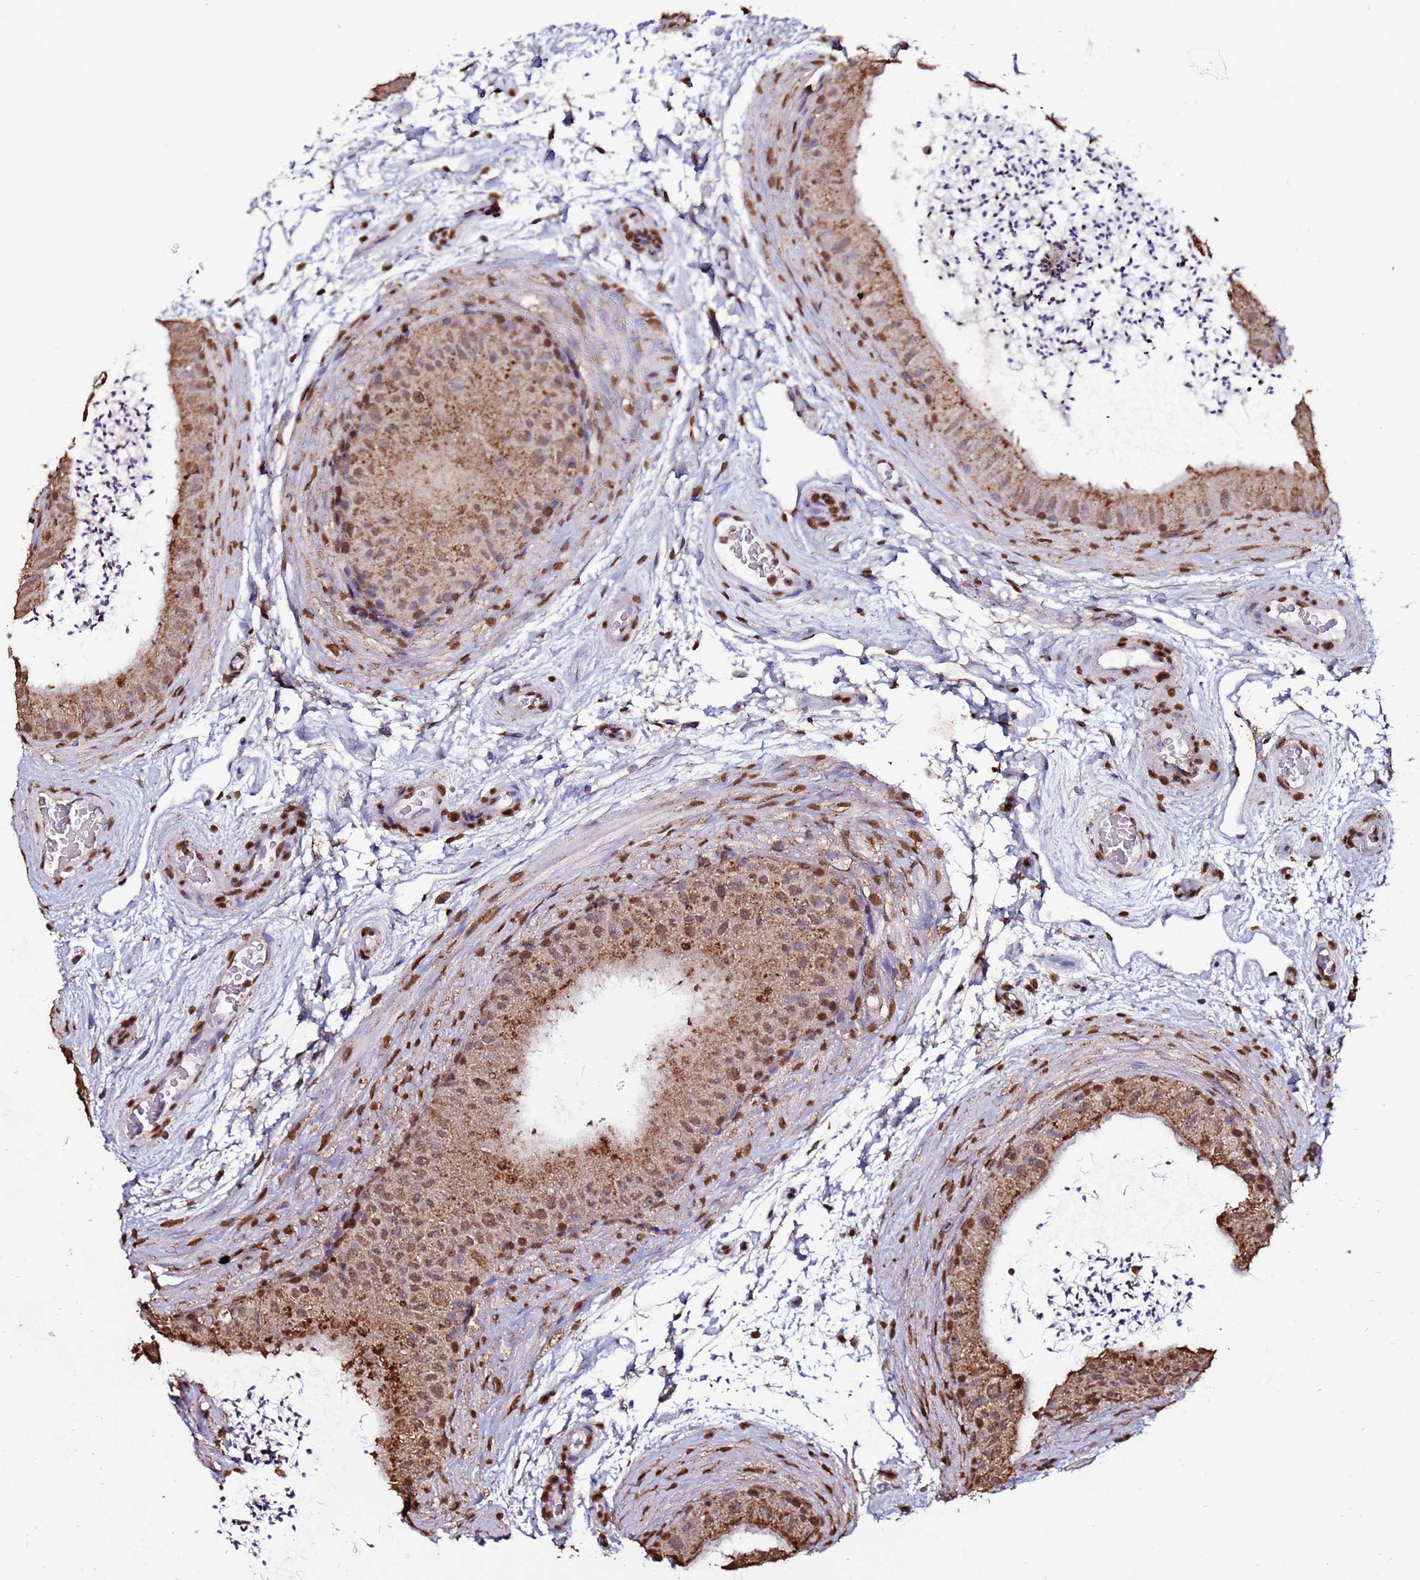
{"staining": {"intensity": "moderate", "quantity": ">75%", "location": "cytoplasmic/membranous,nuclear"}, "tissue": "epididymis", "cell_type": "Glandular cells", "image_type": "normal", "snomed": [{"axis": "morphology", "description": "Normal tissue, NOS"}, {"axis": "topography", "description": "Epididymis"}], "caption": "Protein expression by immunohistochemistry (IHC) shows moderate cytoplasmic/membranous,nuclear staining in about >75% of glandular cells in normal epididymis. The staining was performed using DAB (3,3'-diaminobenzidine), with brown indicating positive protein expression. Nuclei are stained blue with hematoxylin.", "gene": "TRIP6", "patient": {"sex": "male", "age": 50}}